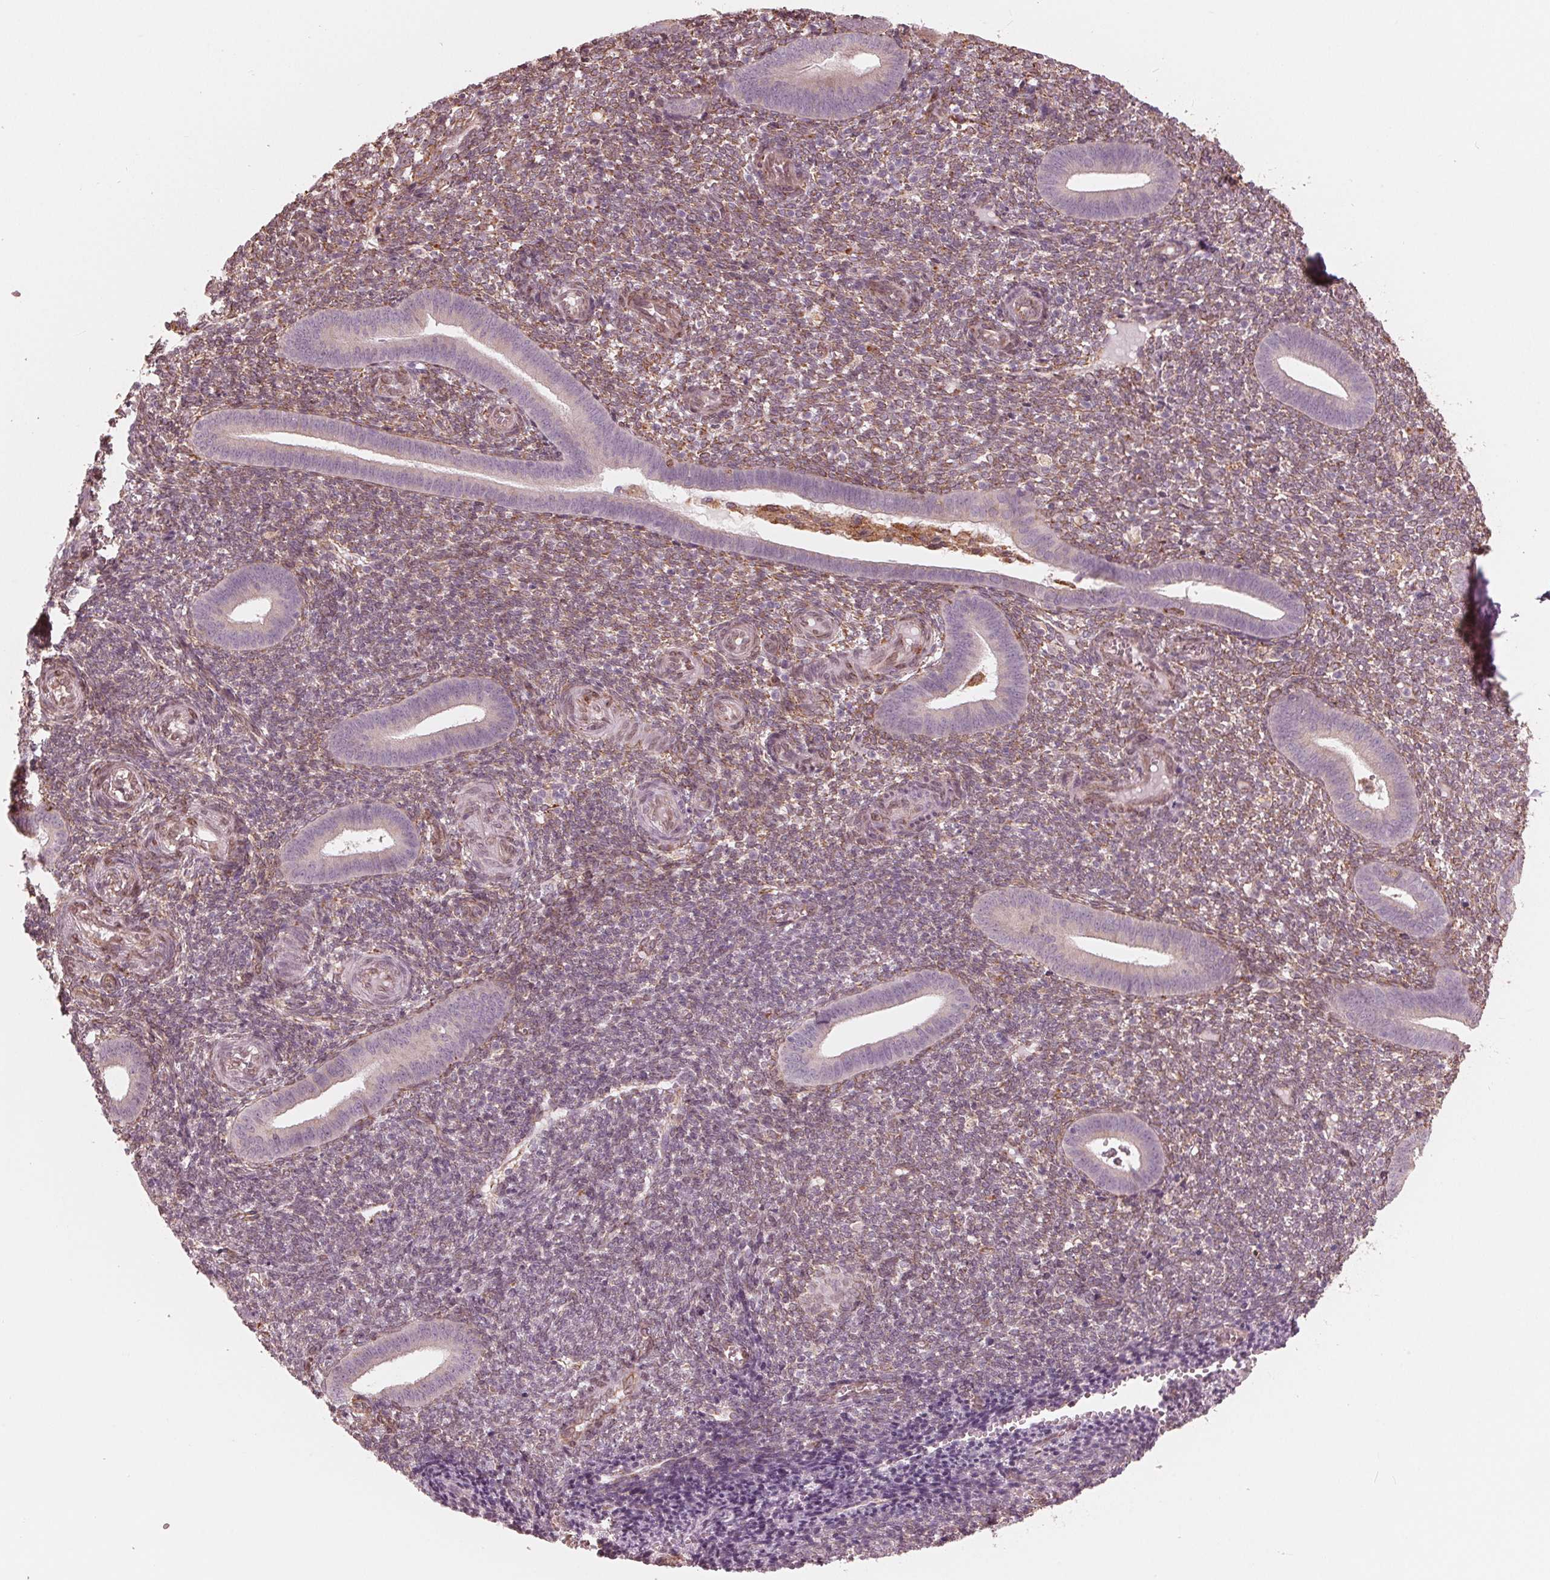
{"staining": {"intensity": "moderate", "quantity": "25%-75%", "location": "cytoplasmic/membranous"}, "tissue": "endometrium", "cell_type": "Cells in endometrial stroma", "image_type": "normal", "snomed": [{"axis": "morphology", "description": "Normal tissue, NOS"}, {"axis": "topography", "description": "Endometrium"}], "caption": "IHC photomicrograph of normal endometrium: endometrium stained using IHC shows medium levels of moderate protein expression localized specifically in the cytoplasmic/membranous of cells in endometrial stroma, appearing as a cytoplasmic/membranous brown color.", "gene": "IKBIP", "patient": {"sex": "female", "age": 25}}